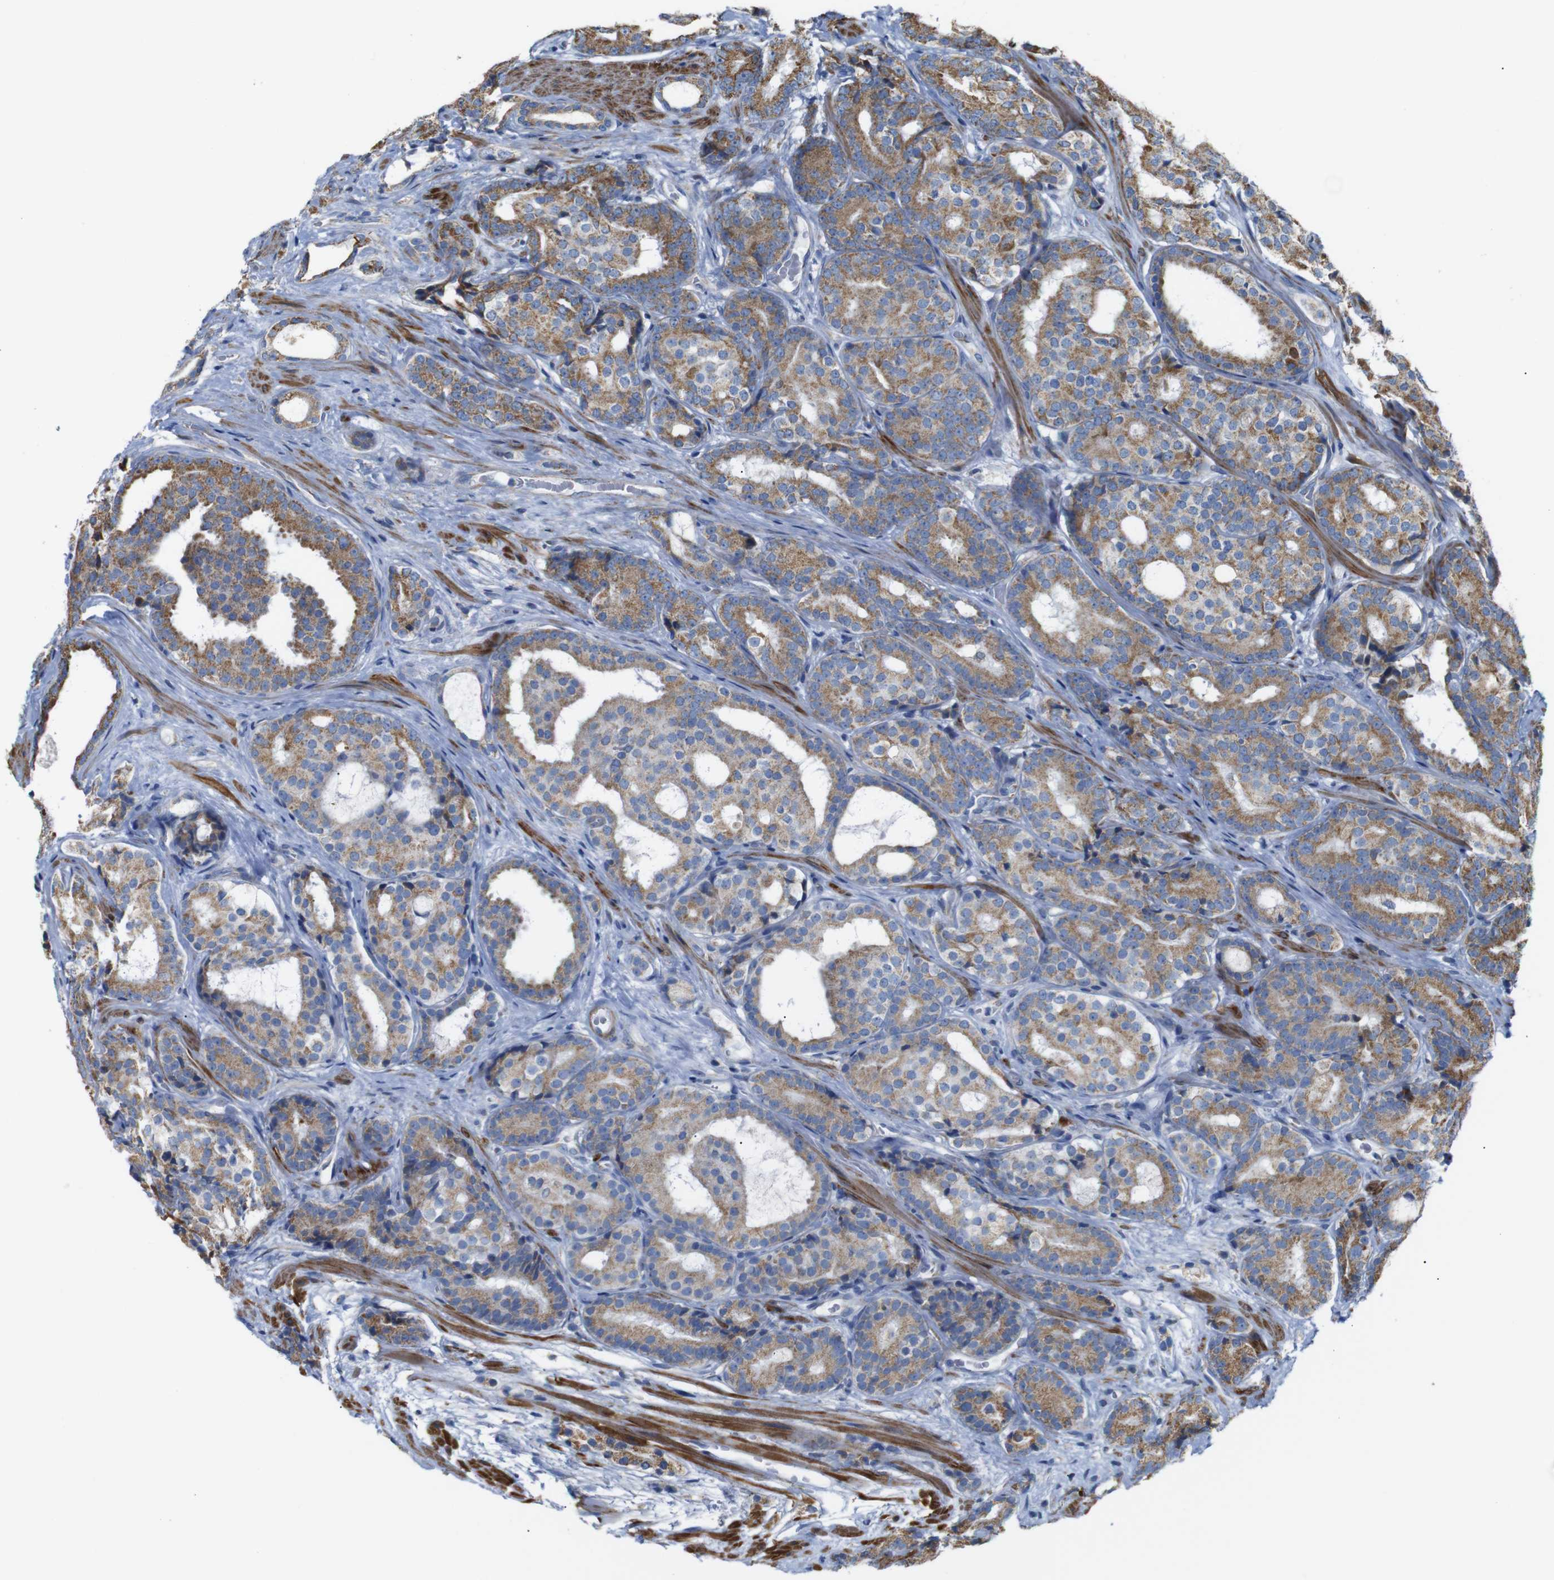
{"staining": {"intensity": "moderate", "quantity": ">75%", "location": "cytoplasmic/membranous"}, "tissue": "prostate cancer", "cell_type": "Tumor cells", "image_type": "cancer", "snomed": [{"axis": "morphology", "description": "Adenocarcinoma, High grade"}, {"axis": "topography", "description": "Prostate"}], "caption": "A photomicrograph of human prostate cancer stained for a protein exhibits moderate cytoplasmic/membranous brown staining in tumor cells.", "gene": "FAM171B", "patient": {"sex": "male", "age": 71}}